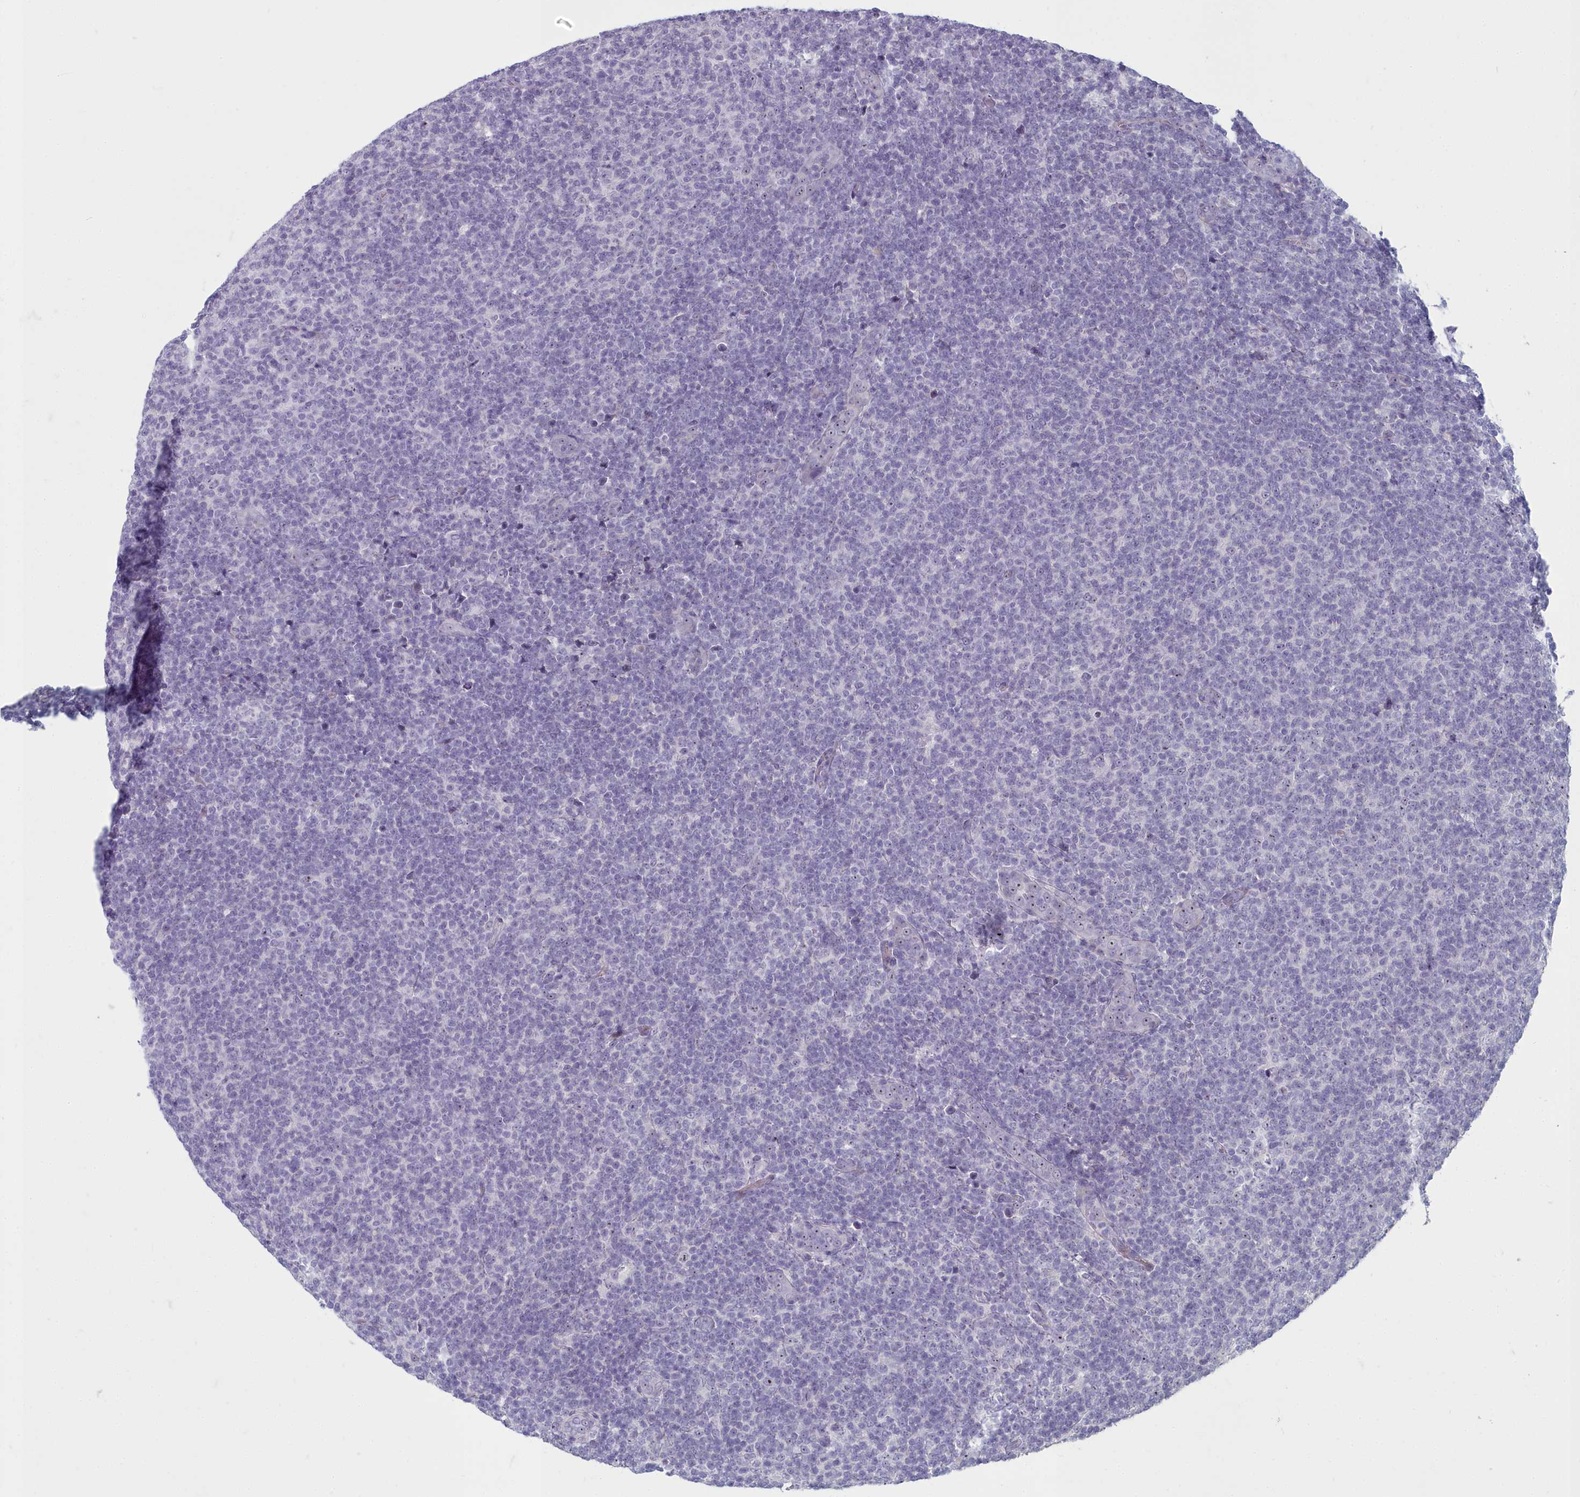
{"staining": {"intensity": "negative", "quantity": "none", "location": "none"}, "tissue": "lymphoma", "cell_type": "Tumor cells", "image_type": "cancer", "snomed": [{"axis": "morphology", "description": "Malignant lymphoma, non-Hodgkin's type, Low grade"}, {"axis": "topography", "description": "Lymph node"}], "caption": "There is no significant expression in tumor cells of lymphoma. (IHC, brightfield microscopy, high magnification).", "gene": "INSYN2A", "patient": {"sex": "male", "age": 66}}